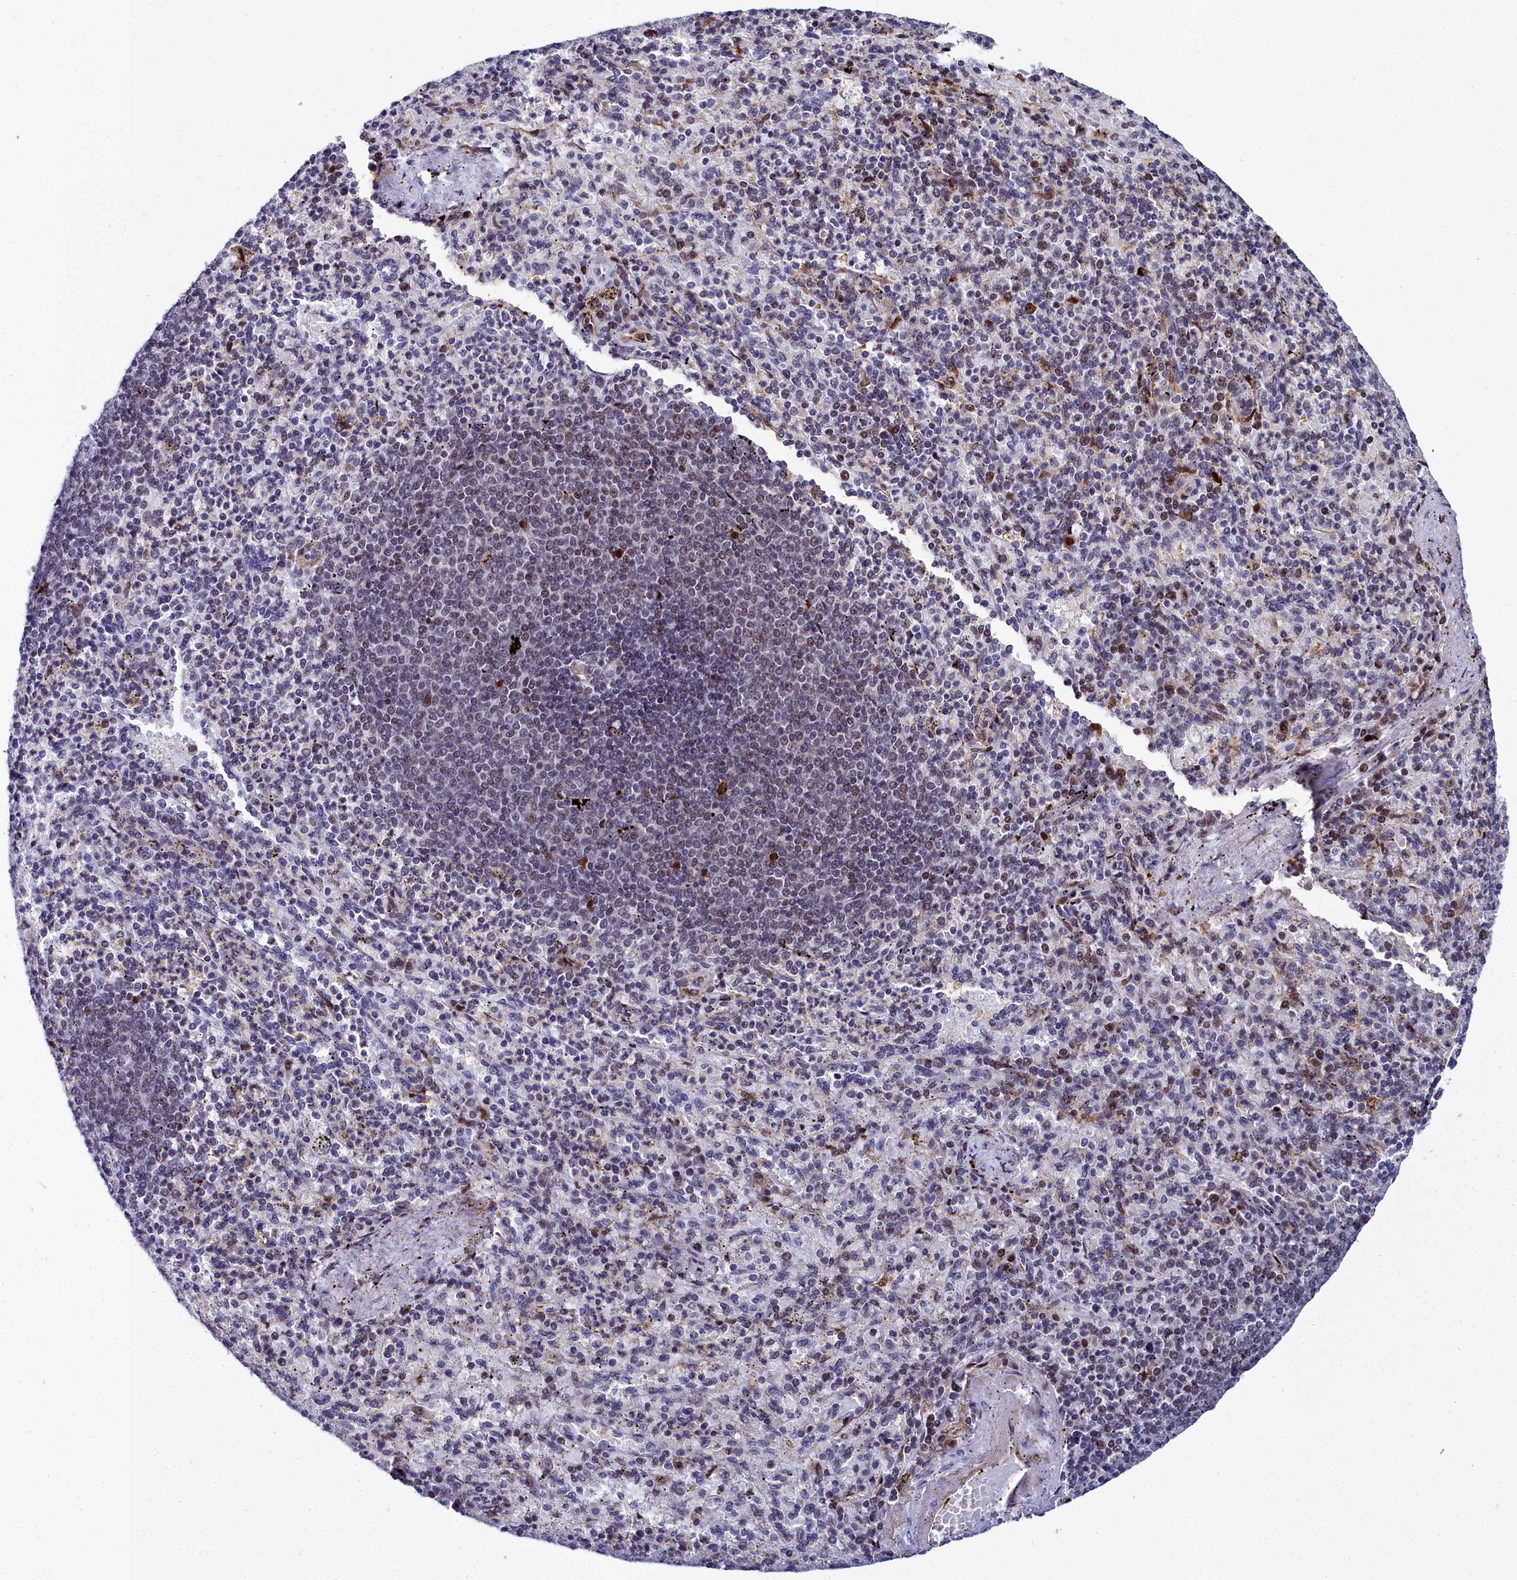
{"staining": {"intensity": "weak", "quantity": "<25%", "location": "nuclear"}, "tissue": "spleen", "cell_type": "Cells in red pulp", "image_type": "normal", "snomed": [{"axis": "morphology", "description": "Normal tissue, NOS"}, {"axis": "topography", "description": "Spleen"}], "caption": "Immunohistochemical staining of unremarkable human spleen demonstrates no significant expression in cells in red pulp. The staining is performed using DAB brown chromogen with nuclei counter-stained in using hematoxylin.", "gene": "CCDC97", "patient": {"sex": "female", "age": 74}}